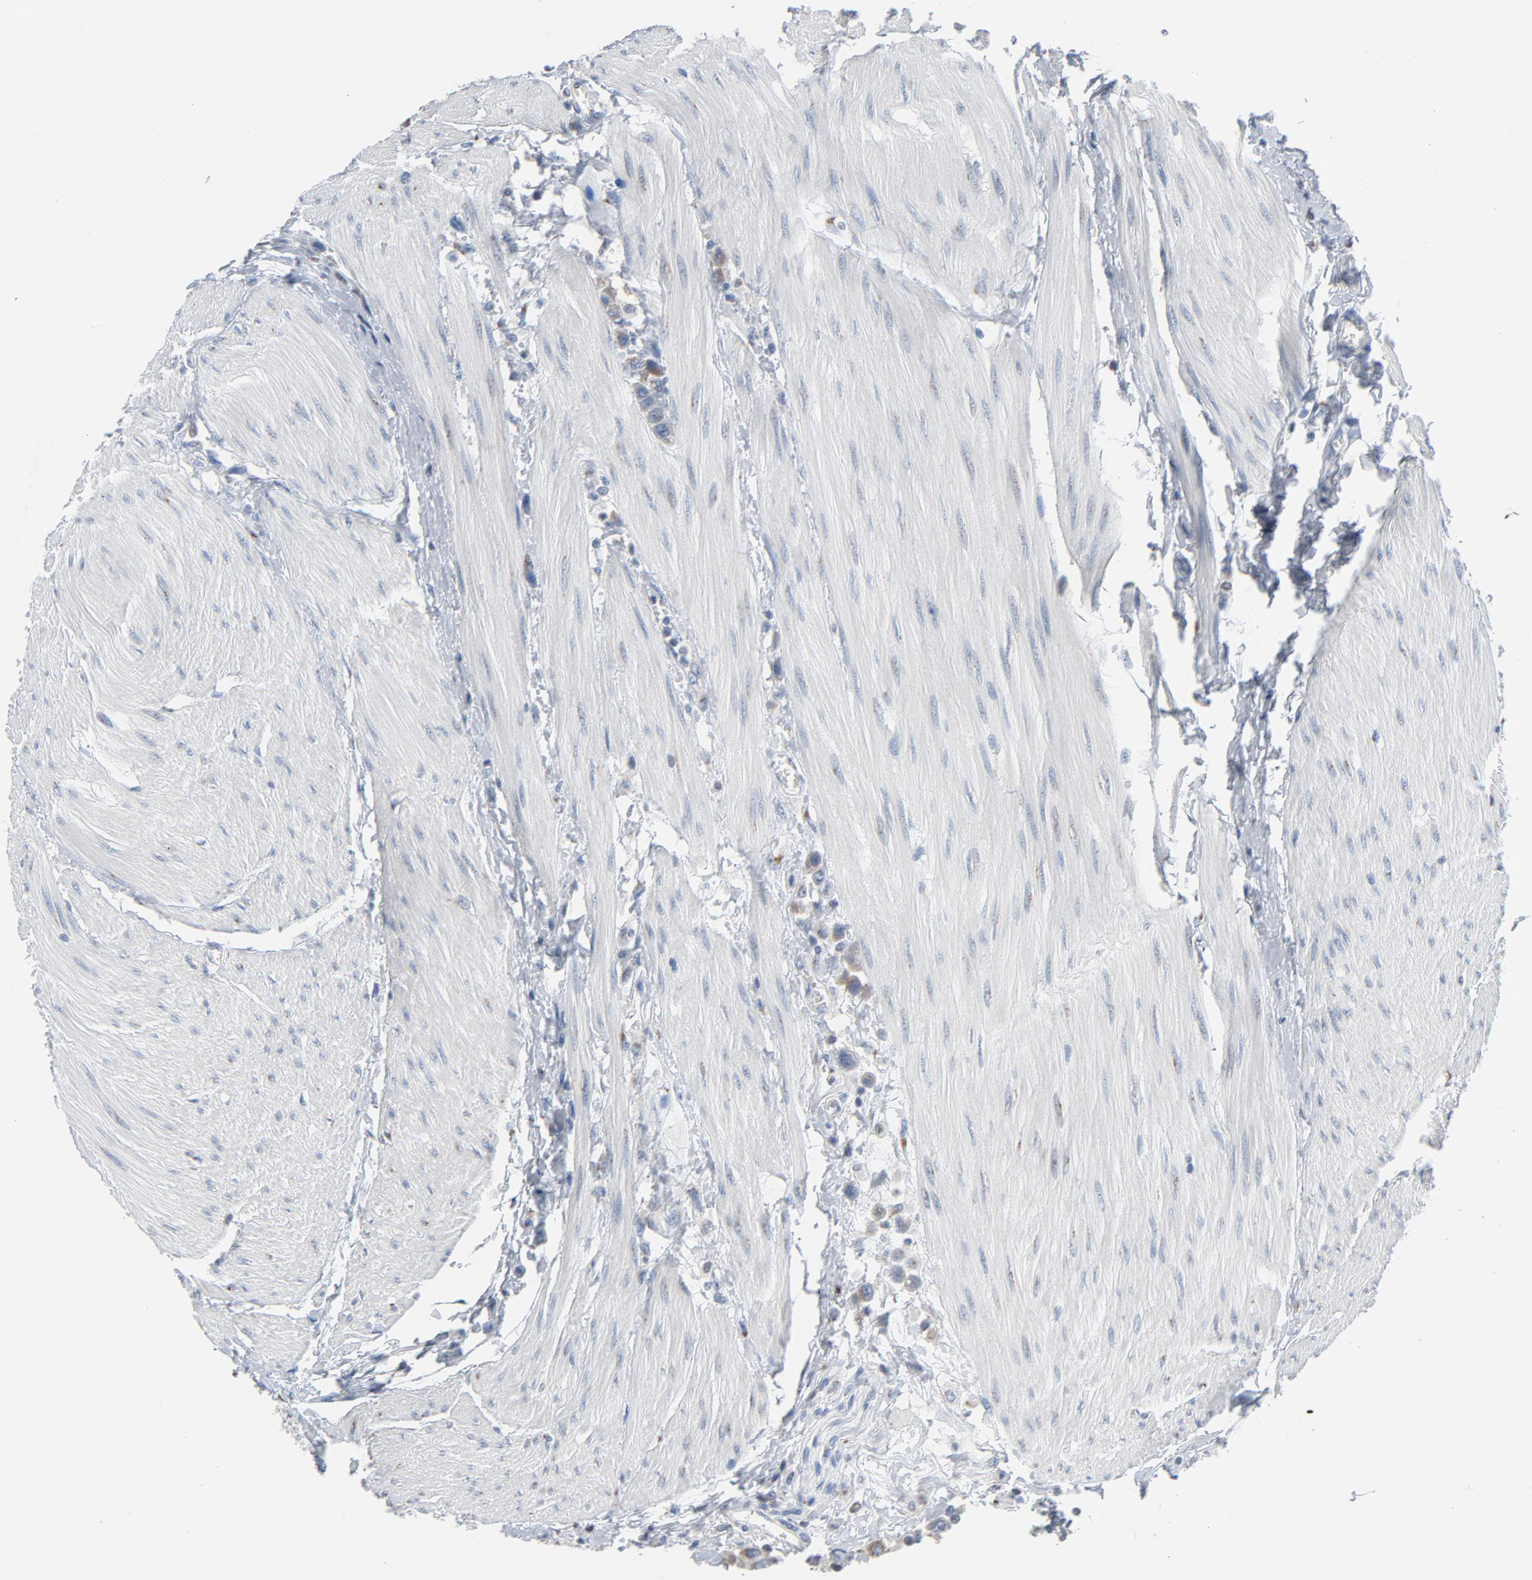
{"staining": {"intensity": "moderate", "quantity": ">75%", "location": "cytoplasmic/membranous"}, "tissue": "urothelial cancer", "cell_type": "Tumor cells", "image_type": "cancer", "snomed": [{"axis": "morphology", "description": "Urothelial carcinoma, High grade"}, {"axis": "topography", "description": "Urinary bladder"}], "caption": "A high-resolution image shows IHC staining of urothelial cancer, which reveals moderate cytoplasmic/membranous staining in approximately >75% of tumor cells.", "gene": "YIPF6", "patient": {"sex": "male", "age": 50}}